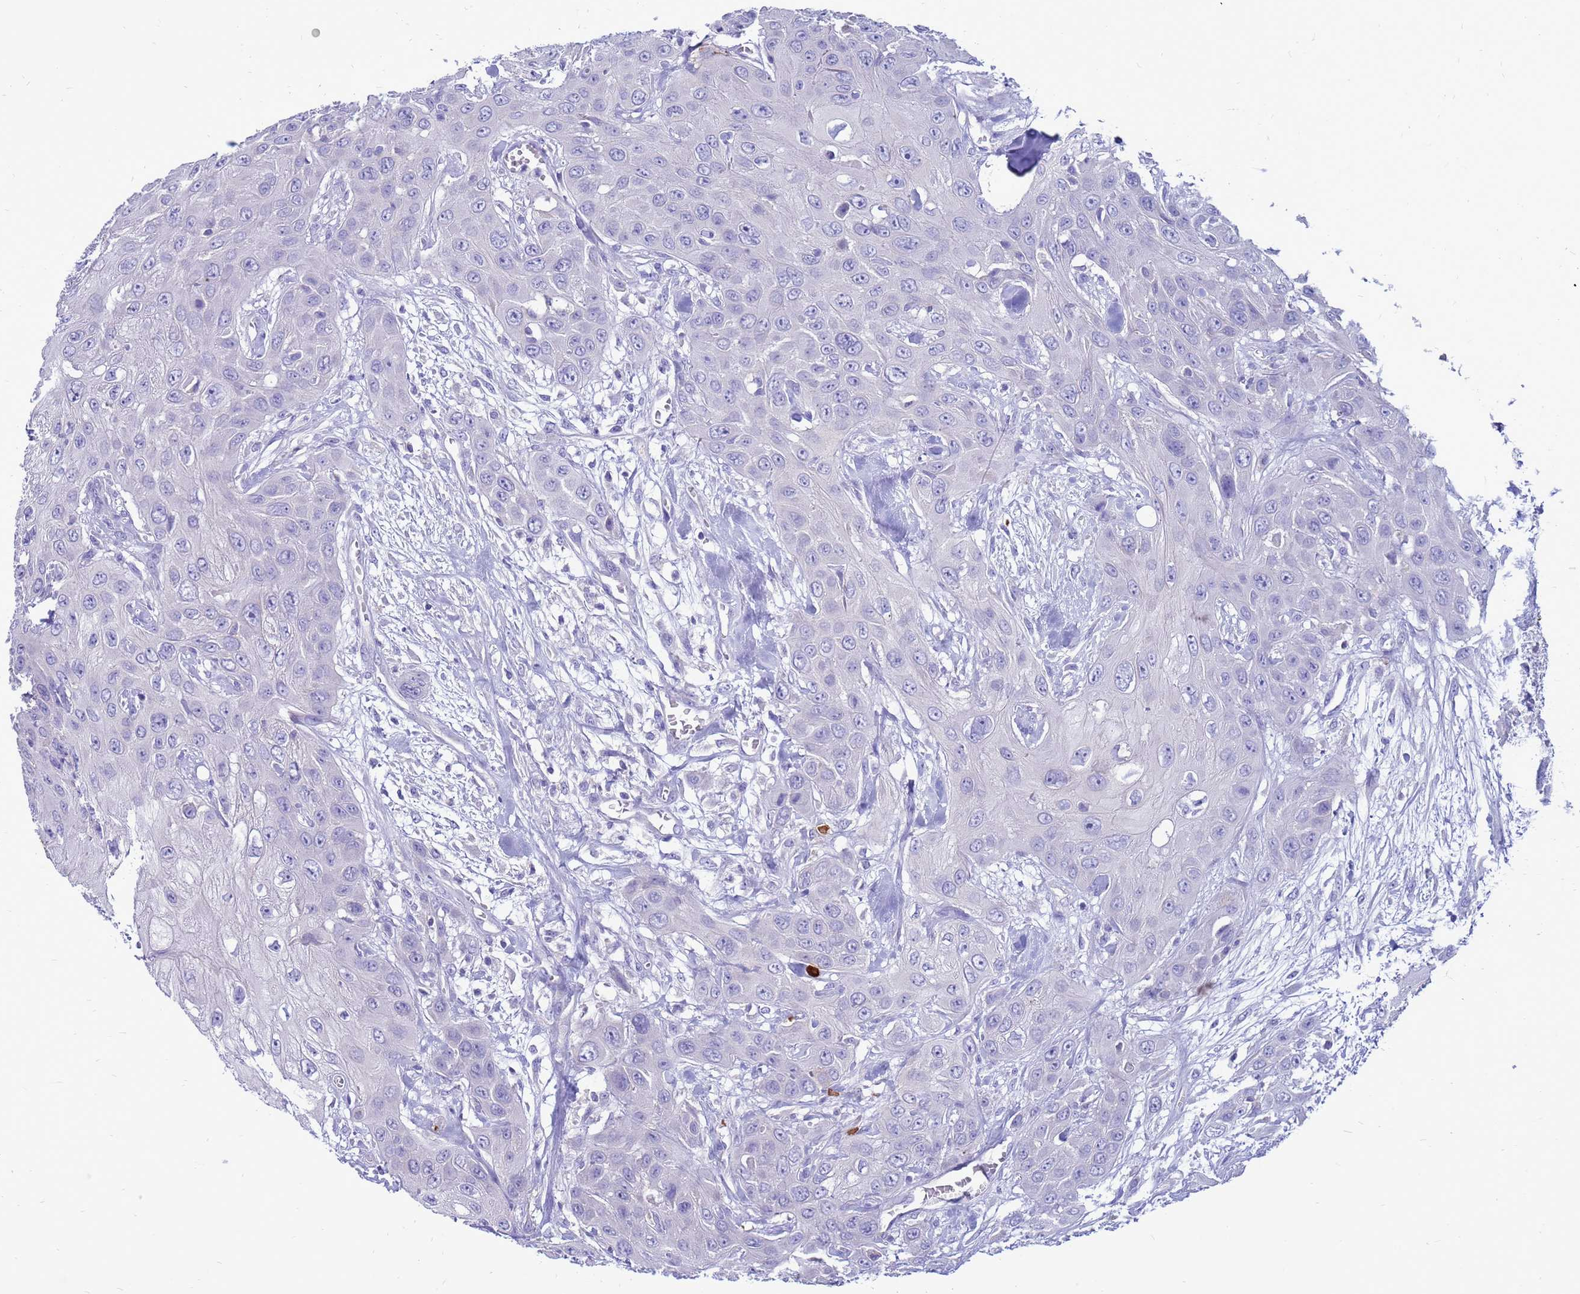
{"staining": {"intensity": "negative", "quantity": "none", "location": "none"}, "tissue": "head and neck cancer", "cell_type": "Tumor cells", "image_type": "cancer", "snomed": [{"axis": "morphology", "description": "Squamous cell carcinoma, NOS"}, {"axis": "topography", "description": "Head-Neck"}], "caption": "Head and neck cancer was stained to show a protein in brown. There is no significant expression in tumor cells.", "gene": "PDE10A", "patient": {"sex": "male", "age": 81}}